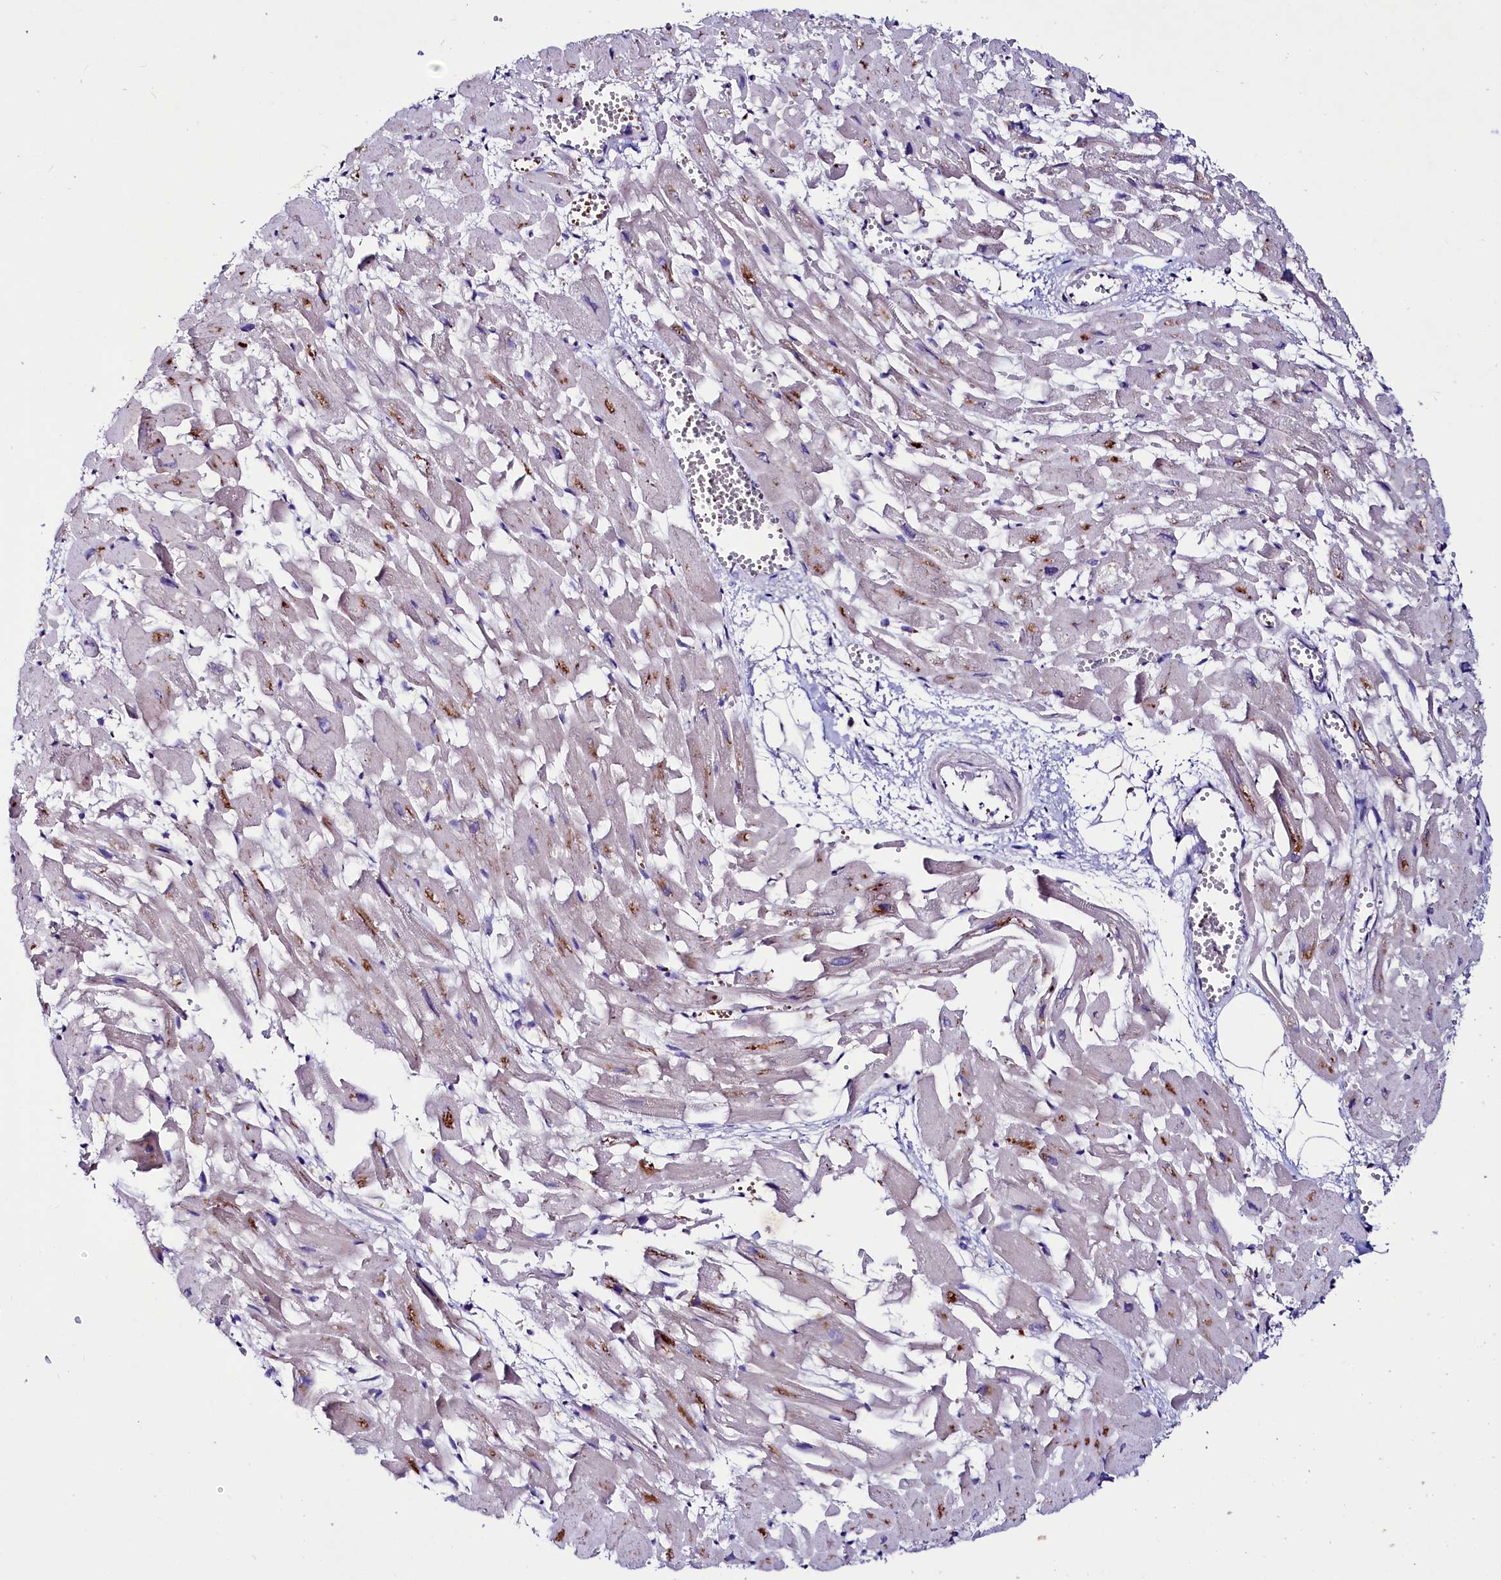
{"staining": {"intensity": "negative", "quantity": "none", "location": "none"}, "tissue": "heart muscle", "cell_type": "Cardiomyocytes", "image_type": "normal", "snomed": [{"axis": "morphology", "description": "Normal tissue, NOS"}, {"axis": "topography", "description": "Heart"}], "caption": "An immunohistochemistry (IHC) photomicrograph of normal heart muscle is shown. There is no staining in cardiomyocytes of heart muscle.", "gene": "ABHD5", "patient": {"sex": "female", "age": 64}}